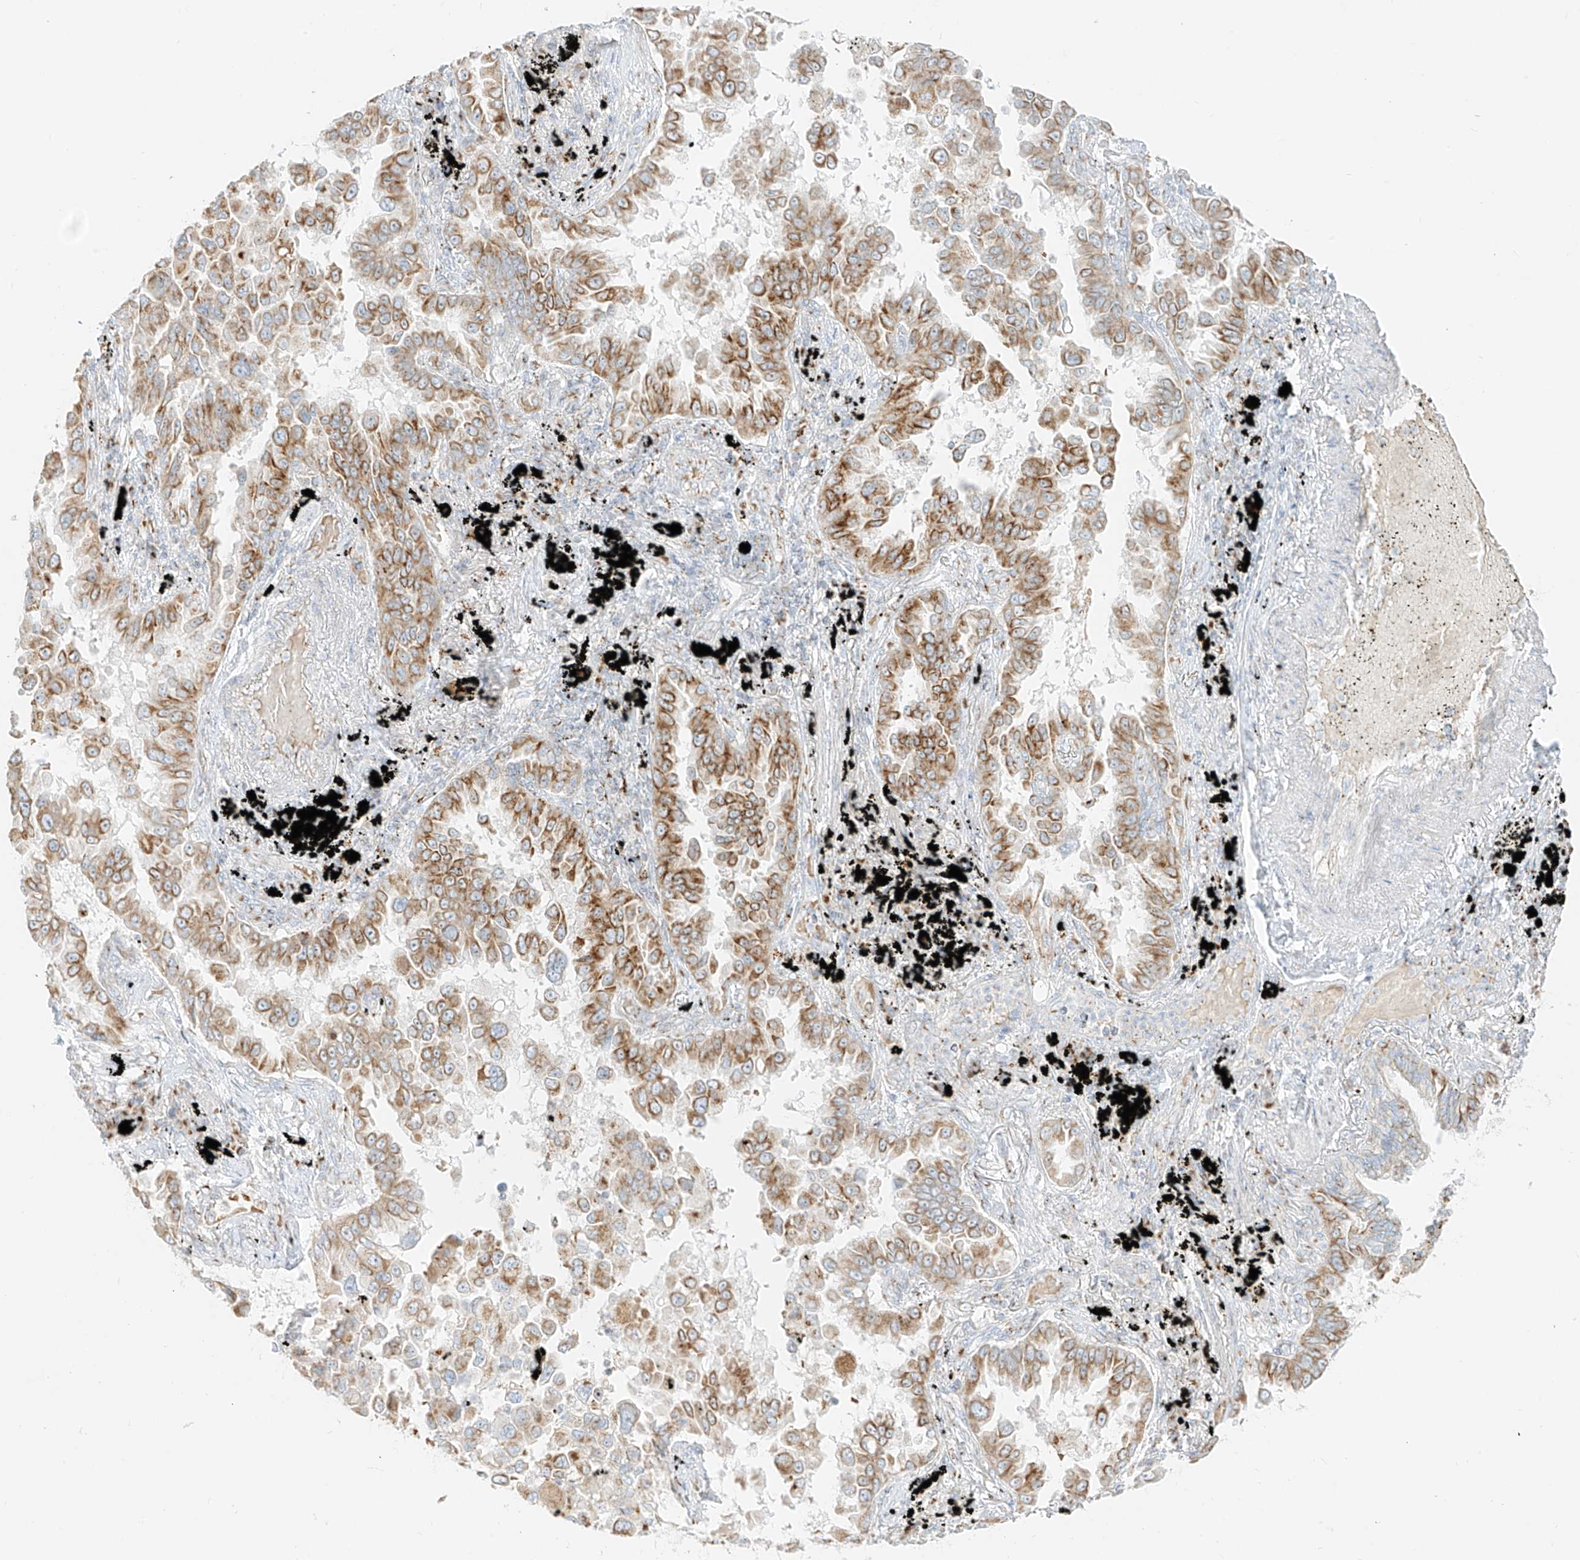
{"staining": {"intensity": "moderate", "quantity": ">75%", "location": "cytoplasmic/membranous"}, "tissue": "lung cancer", "cell_type": "Tumor cells", "image_type": "cancer", "snomed": [{"axis": "morphology", "description": "Adenocarcinoma, NOS"}, {"axis": "topography", "description": "Lung"}], "caption": "Lung cancer (adenocarcinoma) stained with immunohistochemistry (IHC) displays moderate cytoplasmic/membranous staining in approximately >75% of tumor cells. (Stains: DAB (3,3'-diaminobenzidine) in brown, nuclei in blue, Microscopy: brightfield microscopy at high magnification).", "gene": "TMEM87B", "patient": {"sex": "female", "age": 67}}